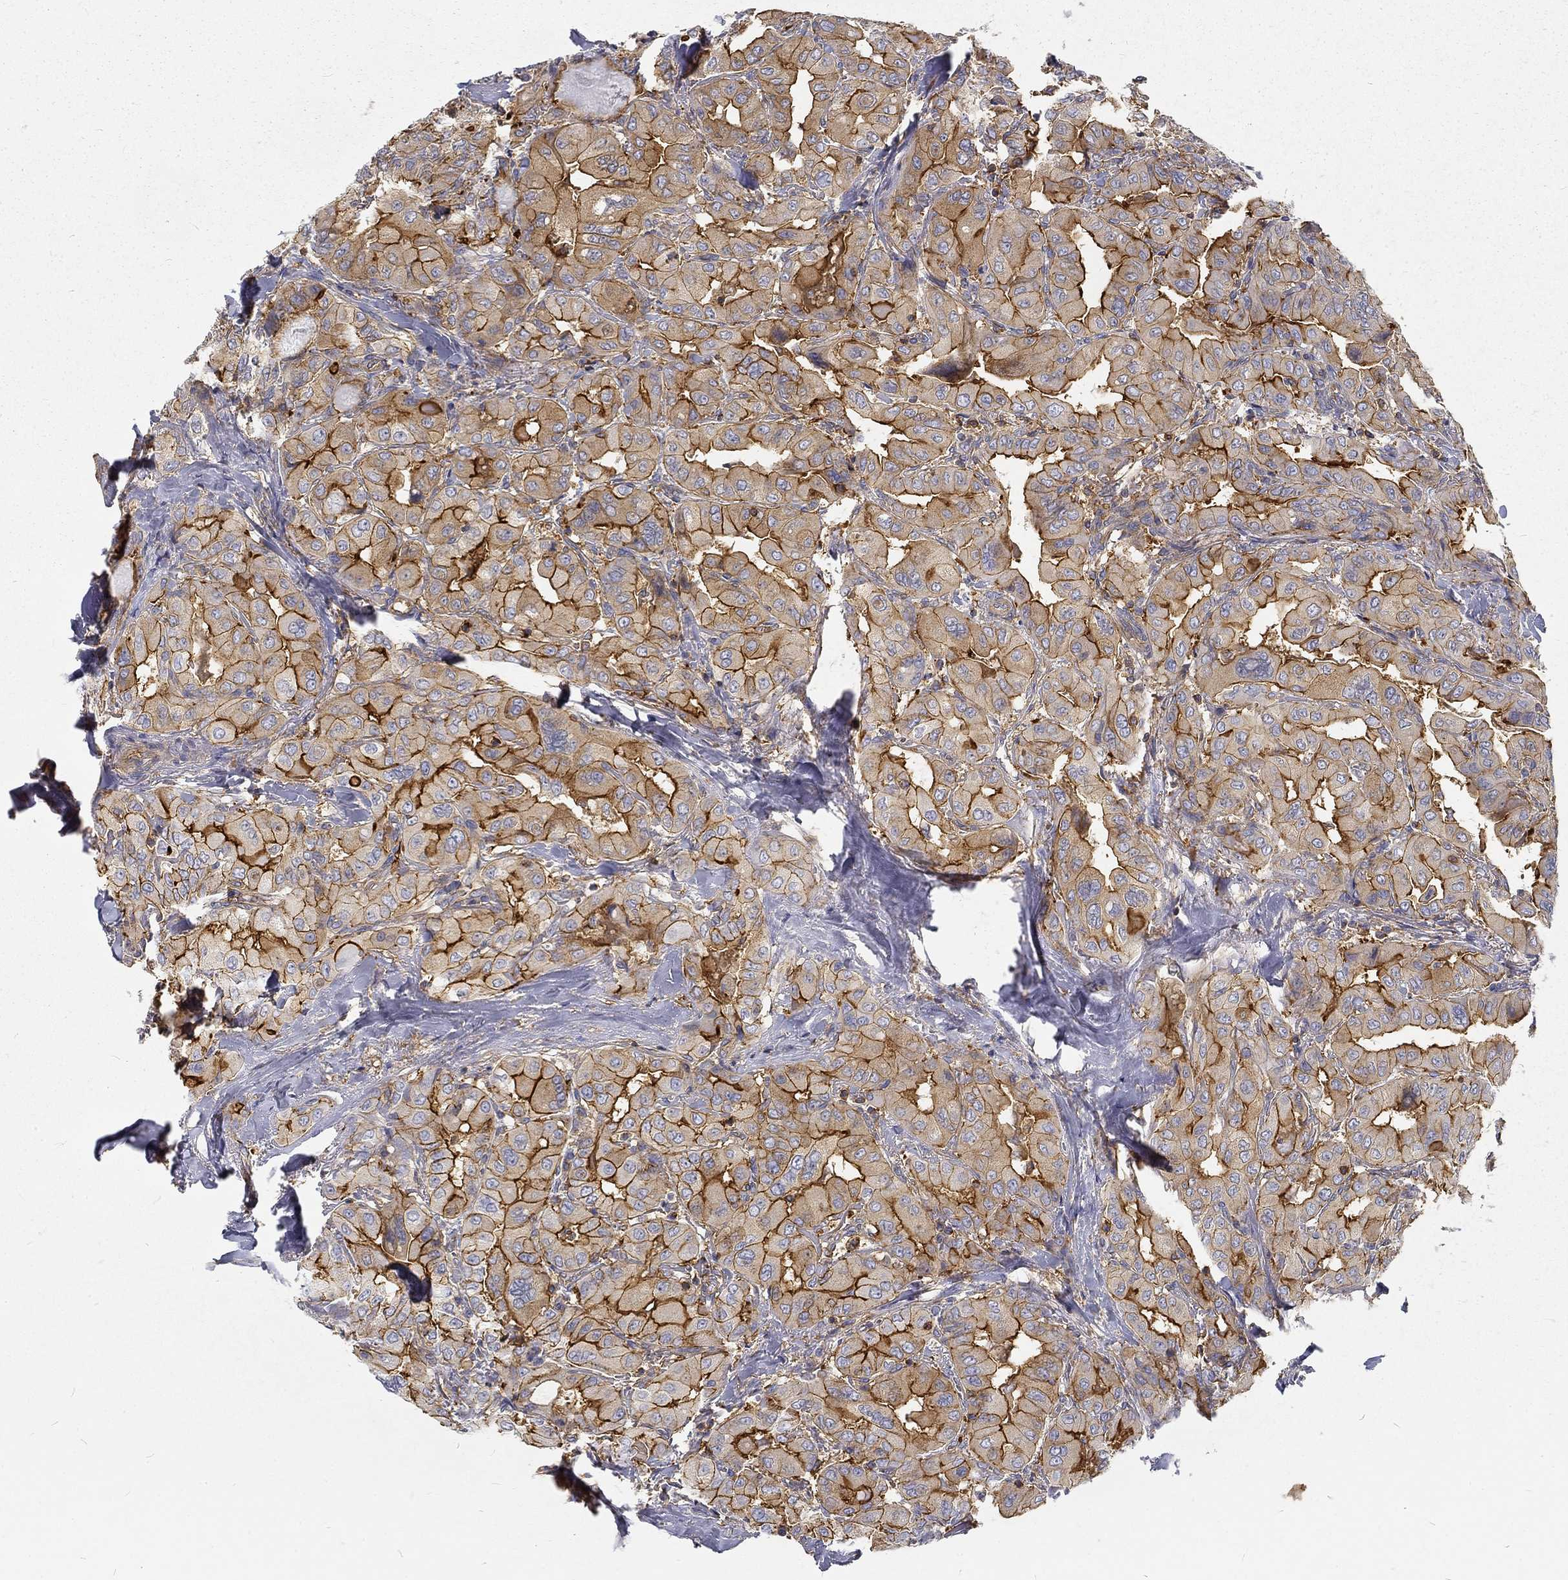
{"staining": {"intensity": "strong", "quantity": "25%-75%", "location": "cytoplasmic/membranous"}, "tissue": "thyroid cancer", "cell_type": "Tumor cells", "image_type": "cancer", "snomed": [{"axis": "morphology", "description": "Normal tissue, NOS"}, {"axis": "morphology", "description": "Papillary adenocarcinoma, NOS"}, {"axis": "topography", "description": "Thyroid gland"}], "caption": "Protein expression analysis of human papillary adenocarcinoma (thyroid) reveals strong cytoplasmic/membranous expression in about 25%-75% of tumor cells.", "gene": "MTMR11", "patient": {"sex": "female", "age": 66}}